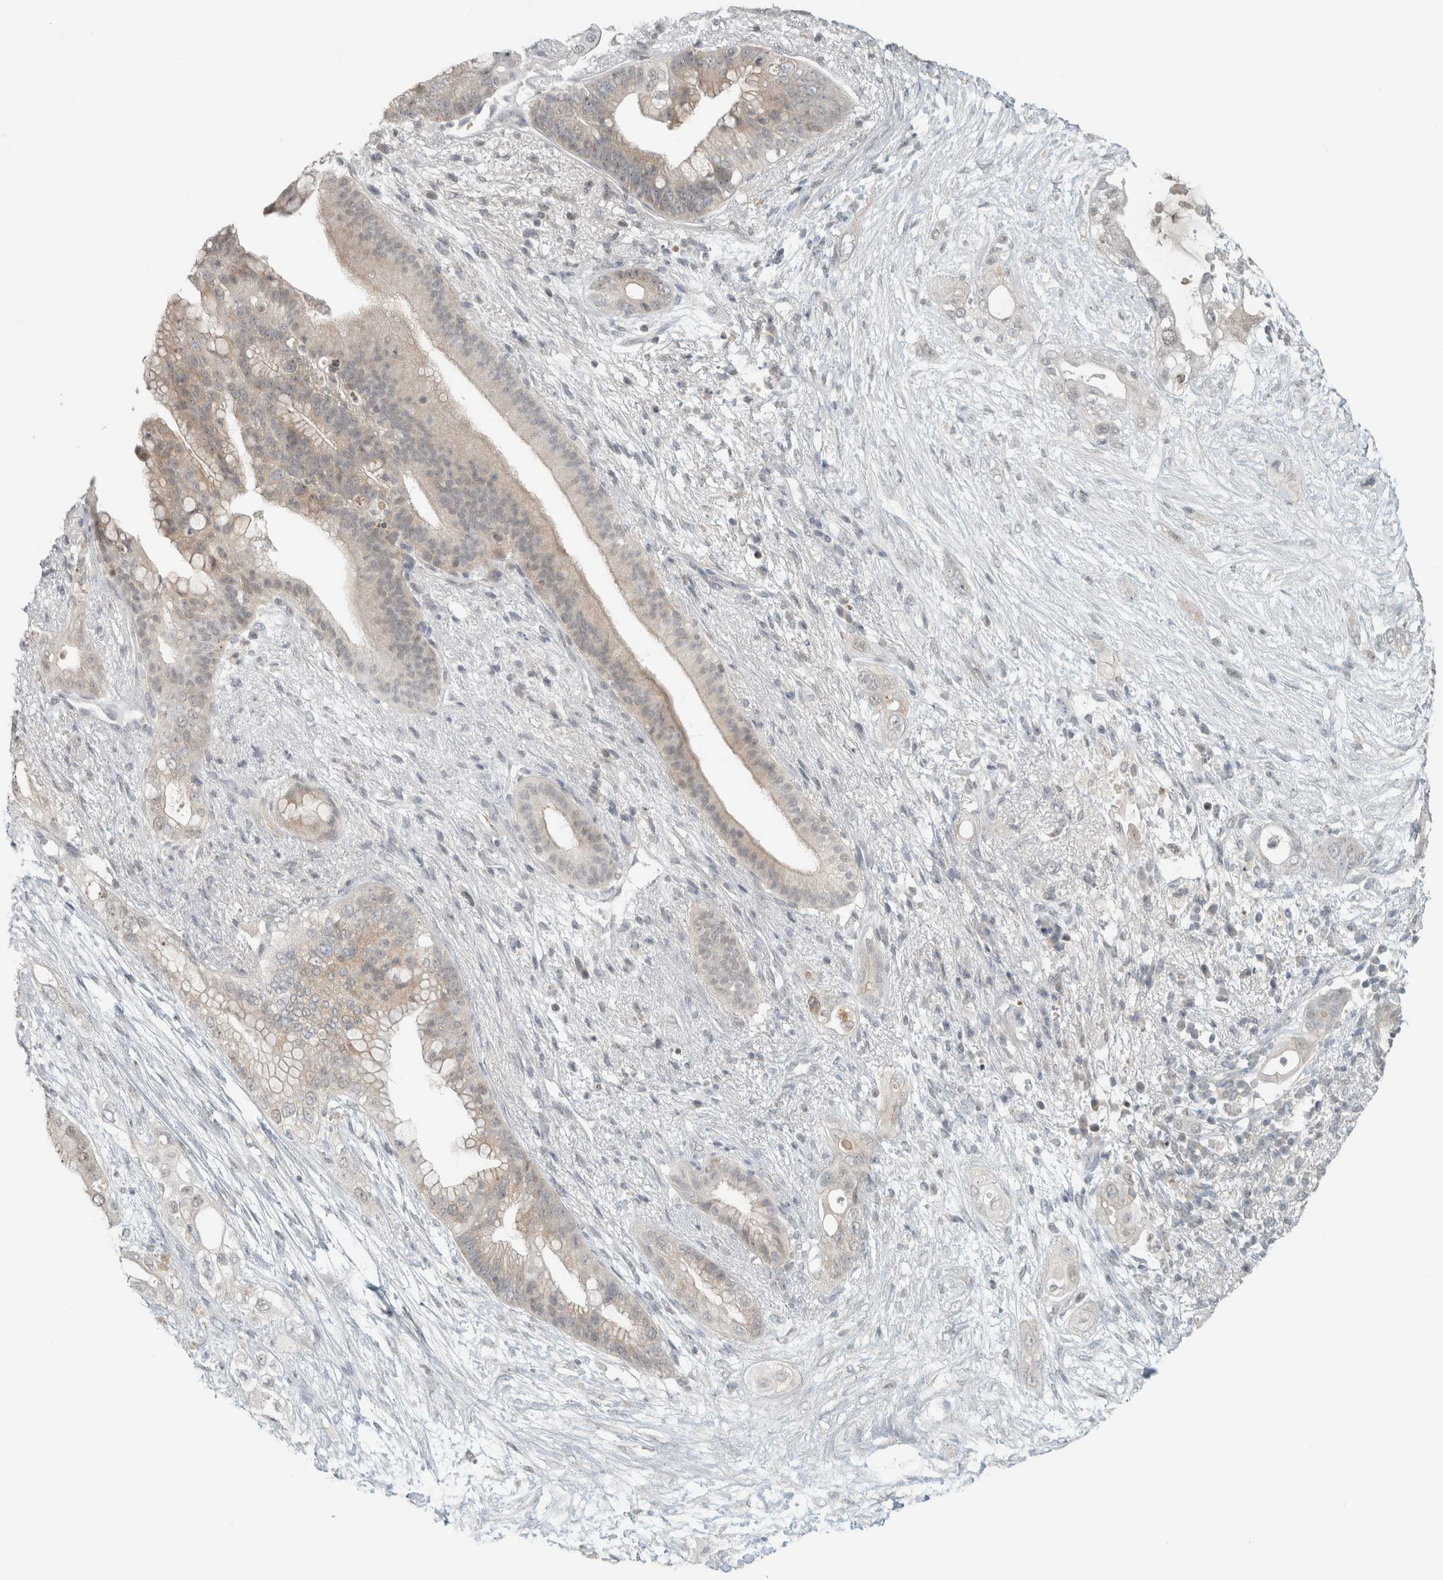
{"staining": {"intensity": "weak", "quantity": "<25%", "location": "cytoplasmic/membranous,nuclear"}, "tissue": "pancreatic cancer", "cell_type": "Tumor cells", "image_type": "cancer", "snomed": [{"axis": "morphology", "description": "Adenocarcinoma, NOS"}, {"axis": "topography", "description": "Pancreas"}], "caption": "An immunohistochemistry image of adenocarcinoma (pancreatic) is shown. There is no staining in tumor cells of adenocarcinoma (pancreatic).", "gene": "TRIT1", "patient": {"sex": "male", "age": 53}}